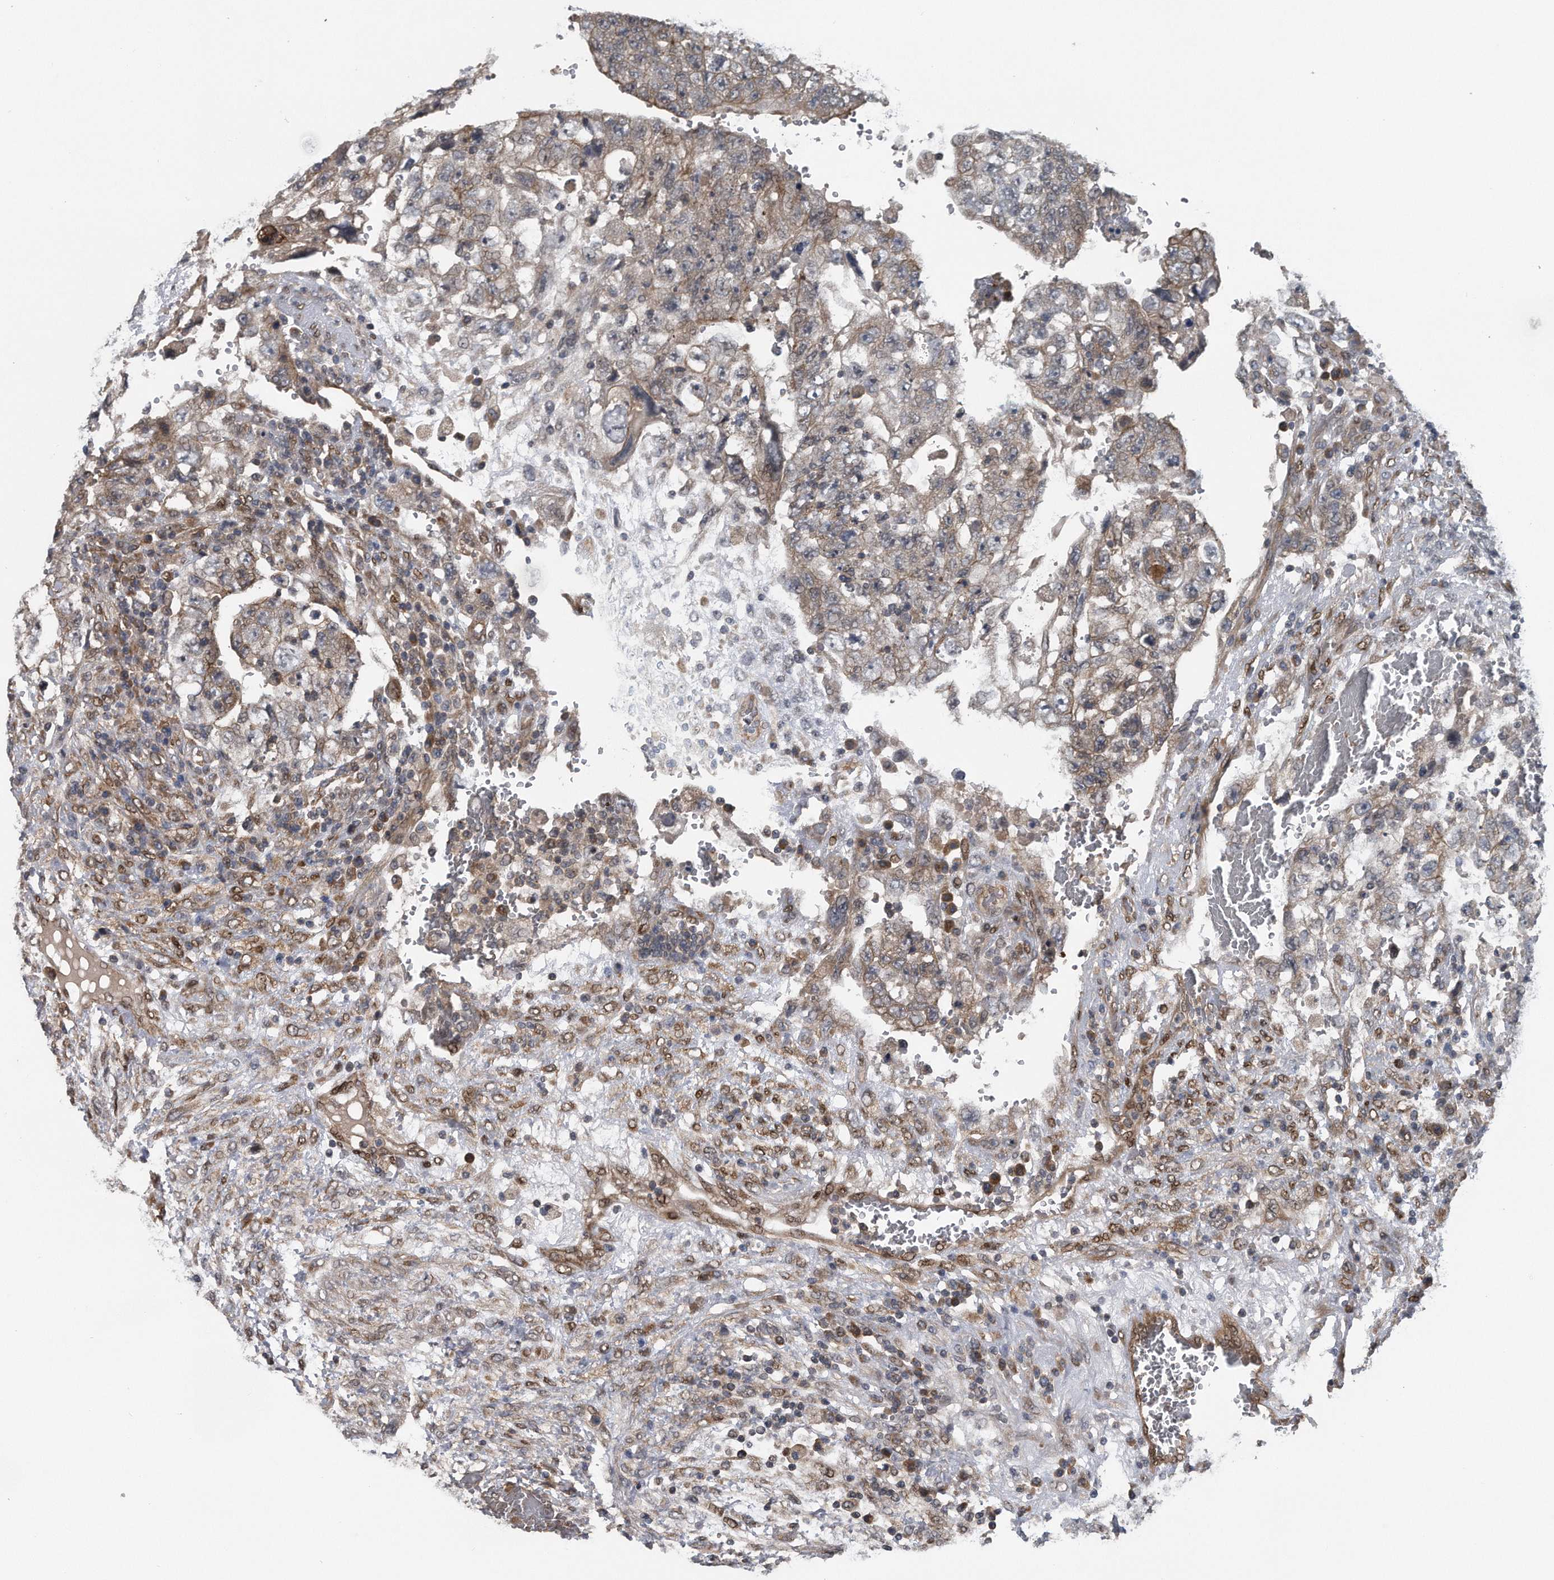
{"staining": {"intensity": "weak", "quantity": "<25%", "location": "cytoplasmic/membranous"}, "tissue": "testis cancer", "cell_type": "Tumor cells", "image_type": "cancer", "snomed": [{"axis": "morphology", "description": "Carcinoma, Embryonal, NOS"}, {"axis": "topography", "description": "Testis"}], "caption": "A high-resolution photomicrograph shows IHC staining of testis cancer, which displays no significant staining in tumor cells.", "gene": "ZNF79", "patient": {"sex": "male", "age": 36}}